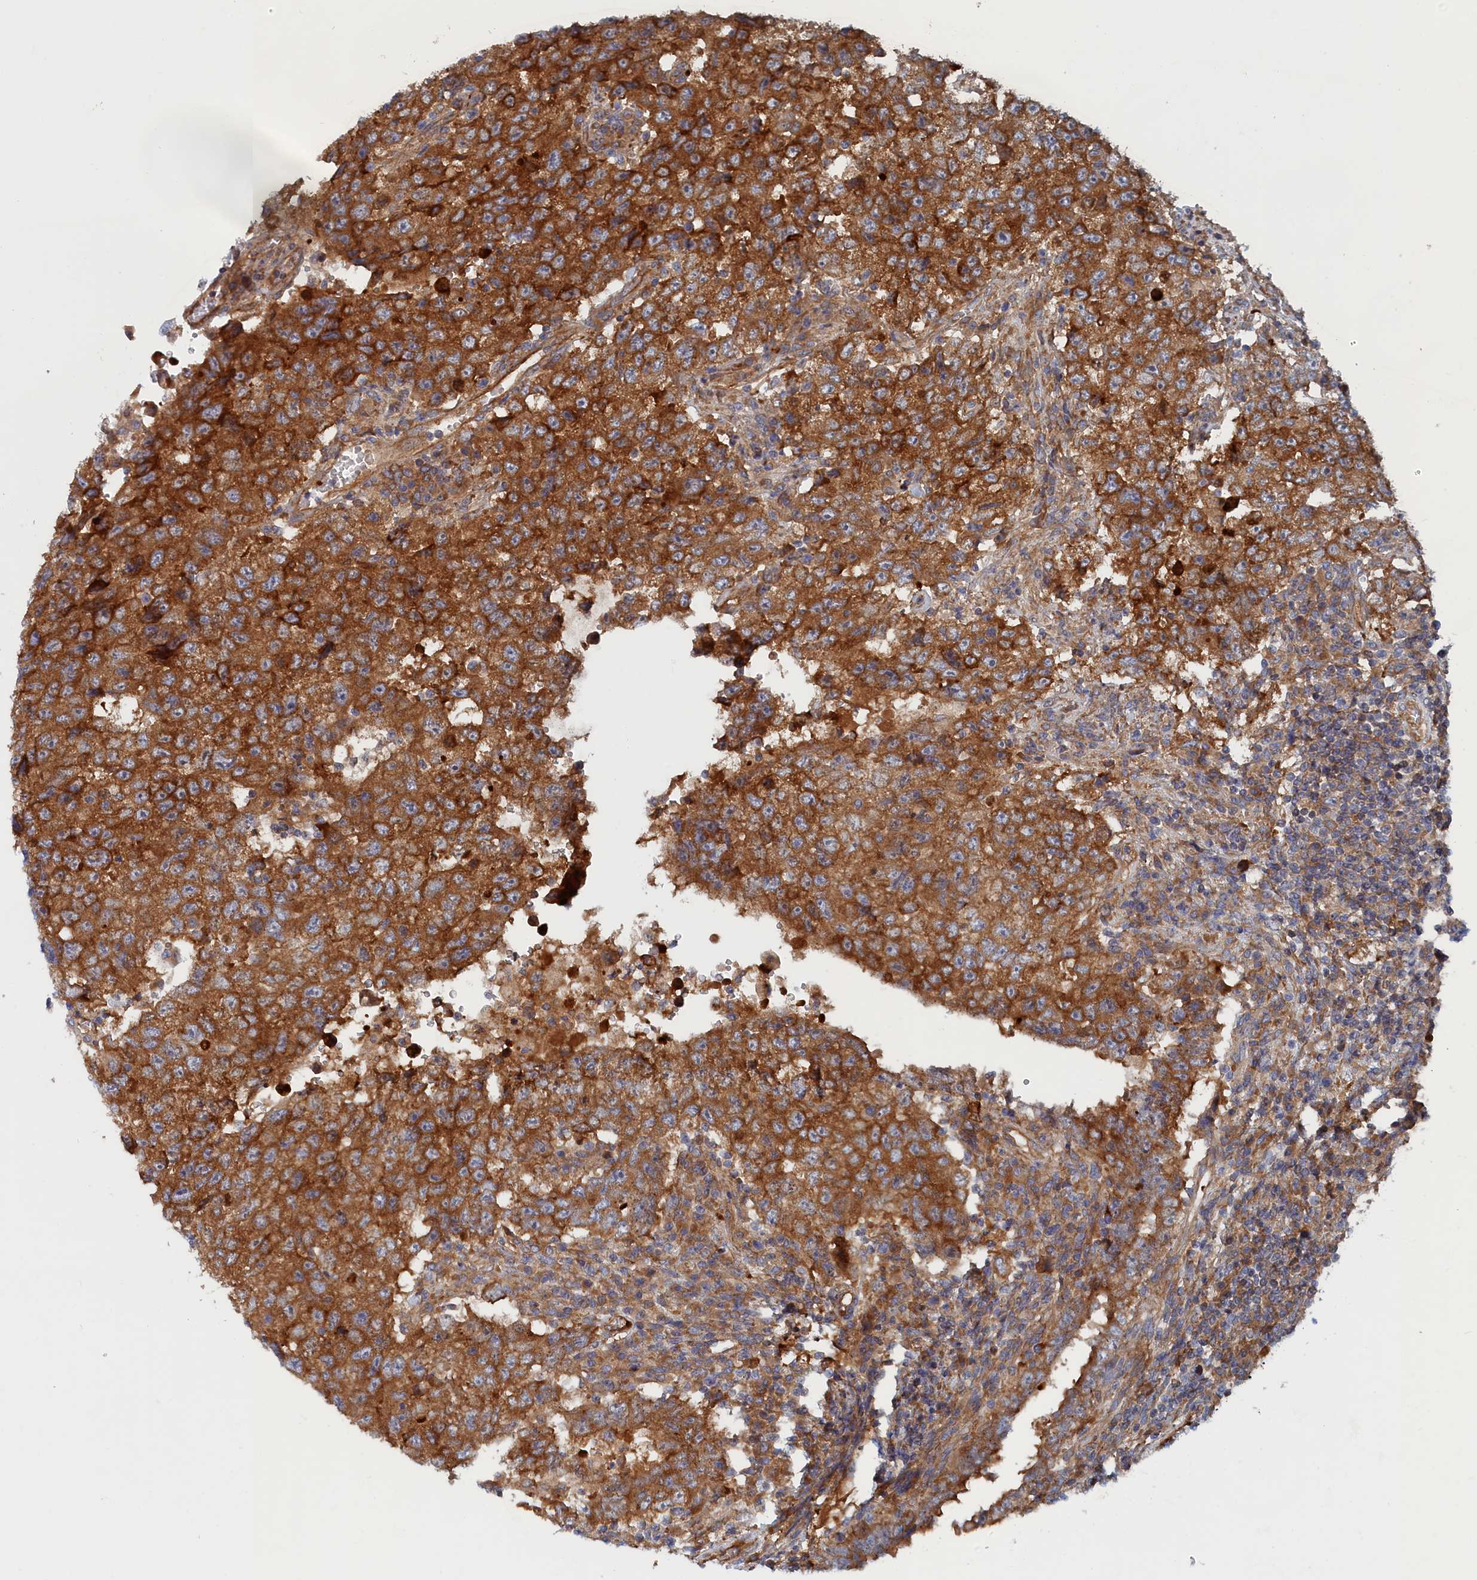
{"staining": {"intensity": "moderate", "quantity": ">75%", "location": "cytoplasmic/membranous"}, "tissue": "testis cancer", "cell_type": "Tumor cells", "image_type": "cancer", "snomed": [{"axis": "morphology", "description": "Carcinoma, Embryonal, NOS"}, {"axis": "topography", "description": "Testis"}], "caption": "Immunohistochemistry (IHC) of human testis cancer (embryonal carcinoma) displays medium levels of moderate cytoplasmic/membranous expression in about >75% of tumor cells. (Brightfield microscopy of DAB IHC at high magnification).", "gene": "TMEM196", "patient": {"sex": "male", "age": 26}}